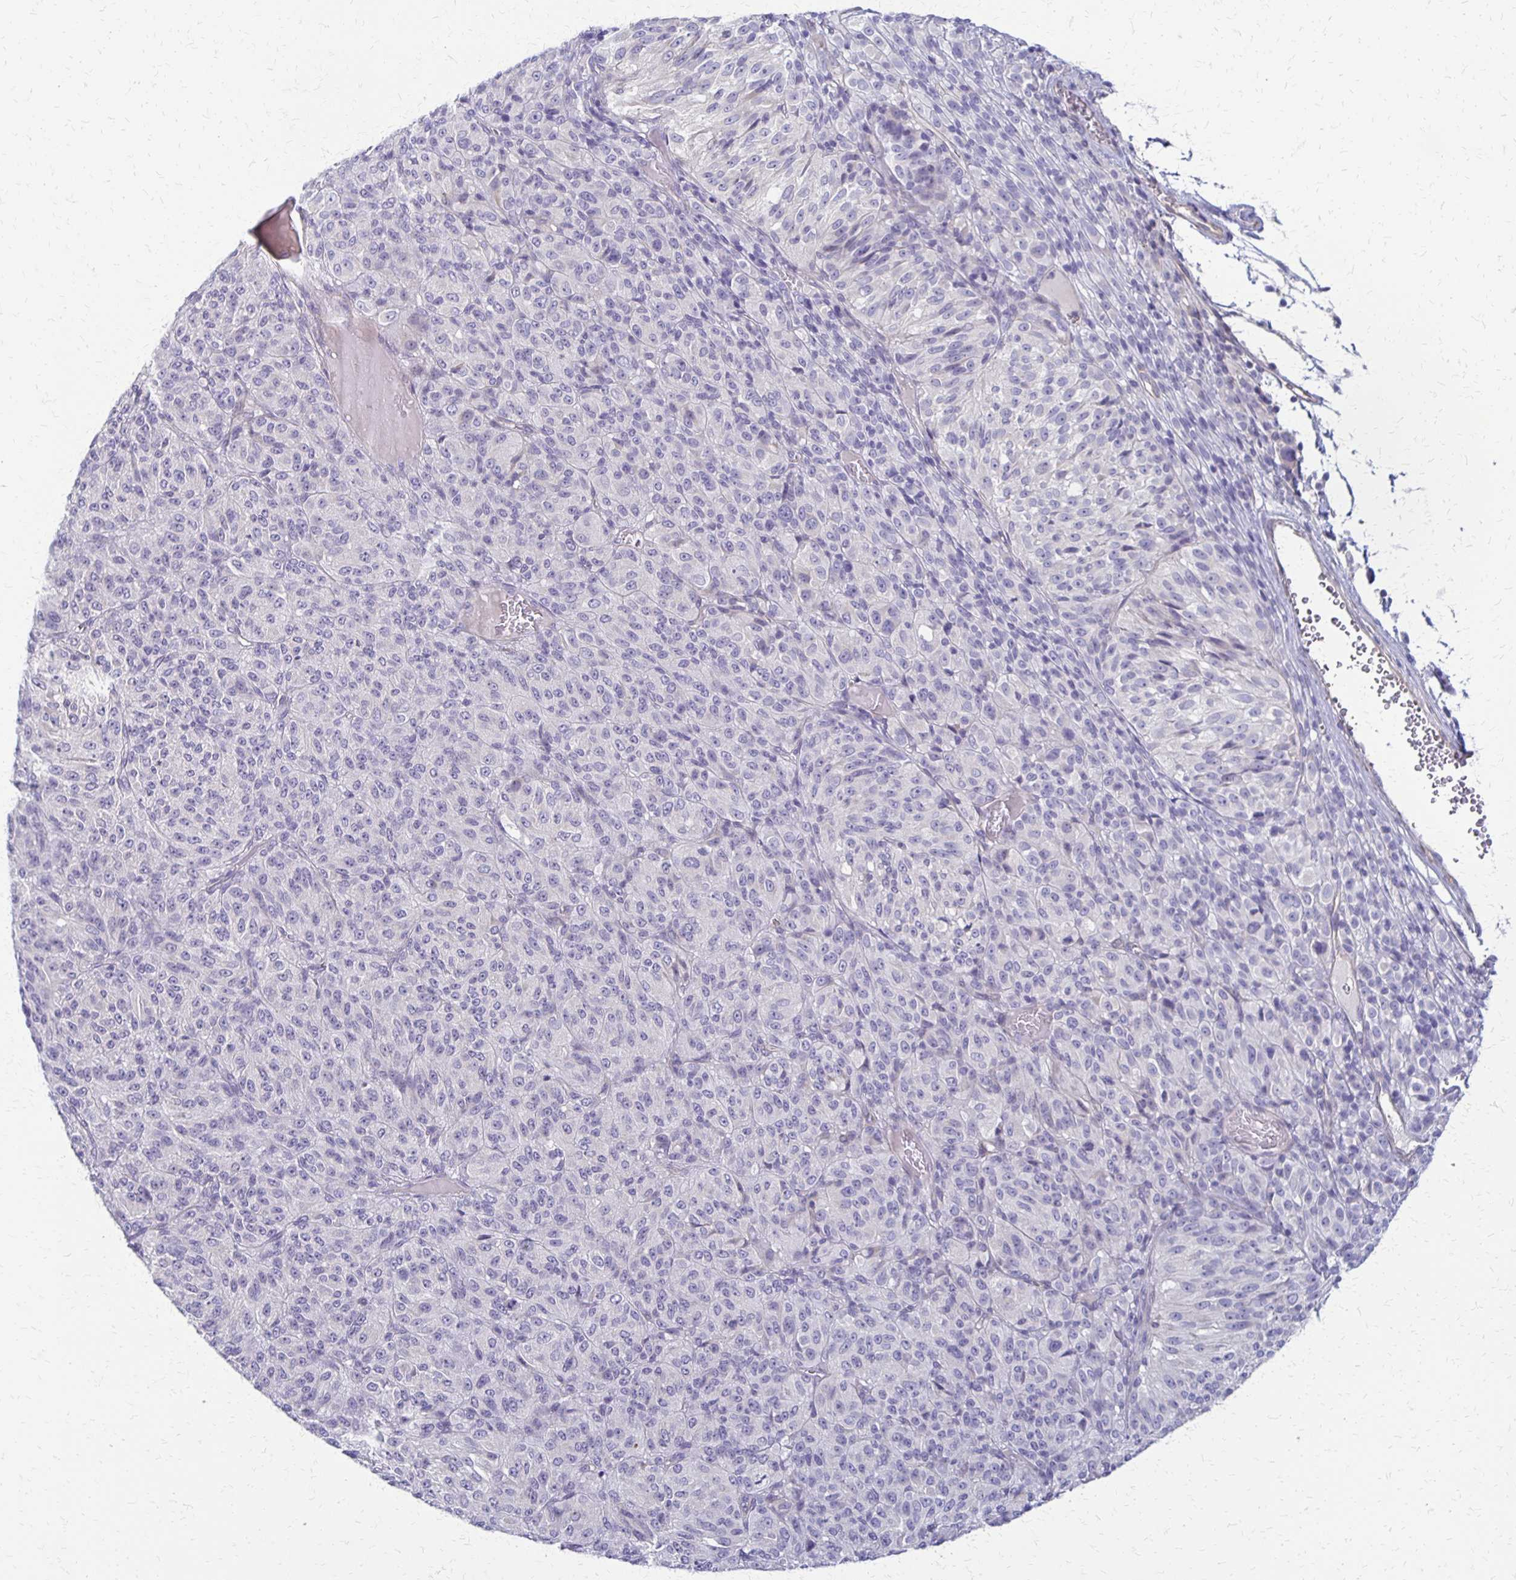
{"staining": {"intensity": "negative", "quantity": "none", "location": "none"}, "tissue": "melanoma", "cell_type": "Tumor cells", "image_type": "cancer", "snomed": [{"axis": "morphology", "description": "Malignant melanoma, Metastatic site"}, {"axis": "topography", "description": "Brain"}], "caption": "Tumor cells show no significant expression in melanoma. (DAB (3,3'-diaminobenzidine) IHC visualized using brightfield microscopy, high magnification).", "gene": "RHOC", "patient": {"sex": "female", "age": 56}}